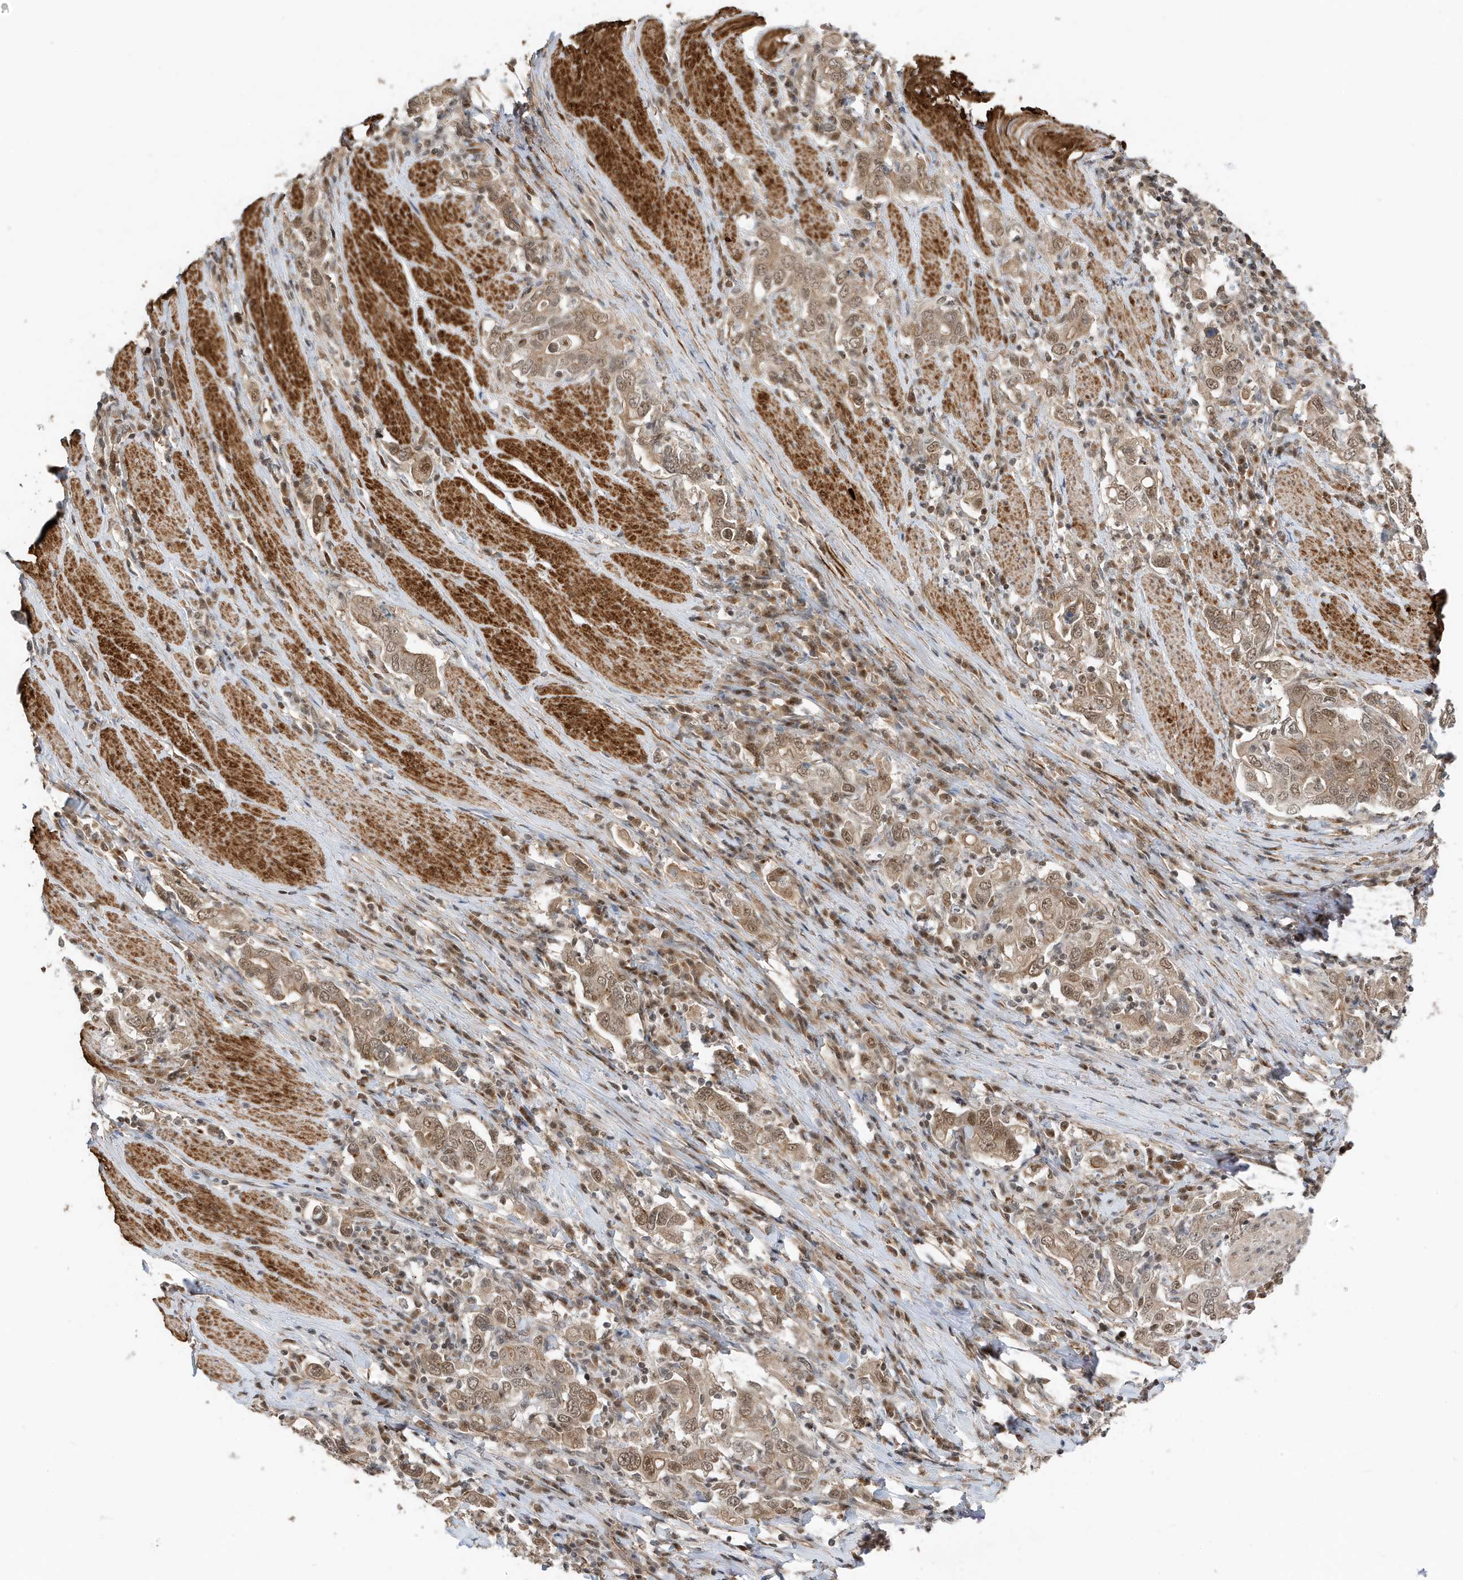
{"staining": {"intensity": "weak", "quantity": ">75%", "location": "cytoplasmic/membranous,nuclear"}, "tissue": "stomach cancer", "cell_type": "Tumor cells", "image_type": "cancer", "snomed": [{"axis": "morphology", "description": "Adenocarcinoma, NOS"}, {"axis": "topography", "description": "Stomach, upper"}], "caption": "High-power microscopy captured an immunohistochemistry photomicrograph of stomach cancer (adenocarcinoma), revealing weak cytoplasmic/membranous and nuclear staining in about >75% of tumor cells. The protein of interest is stained brown, and the nuclei are stained in blue (DAB IHC with brightfield microscopy, high magnification).", "gene": "MAST3", "patient": {"sex": "male", "age": 62}}